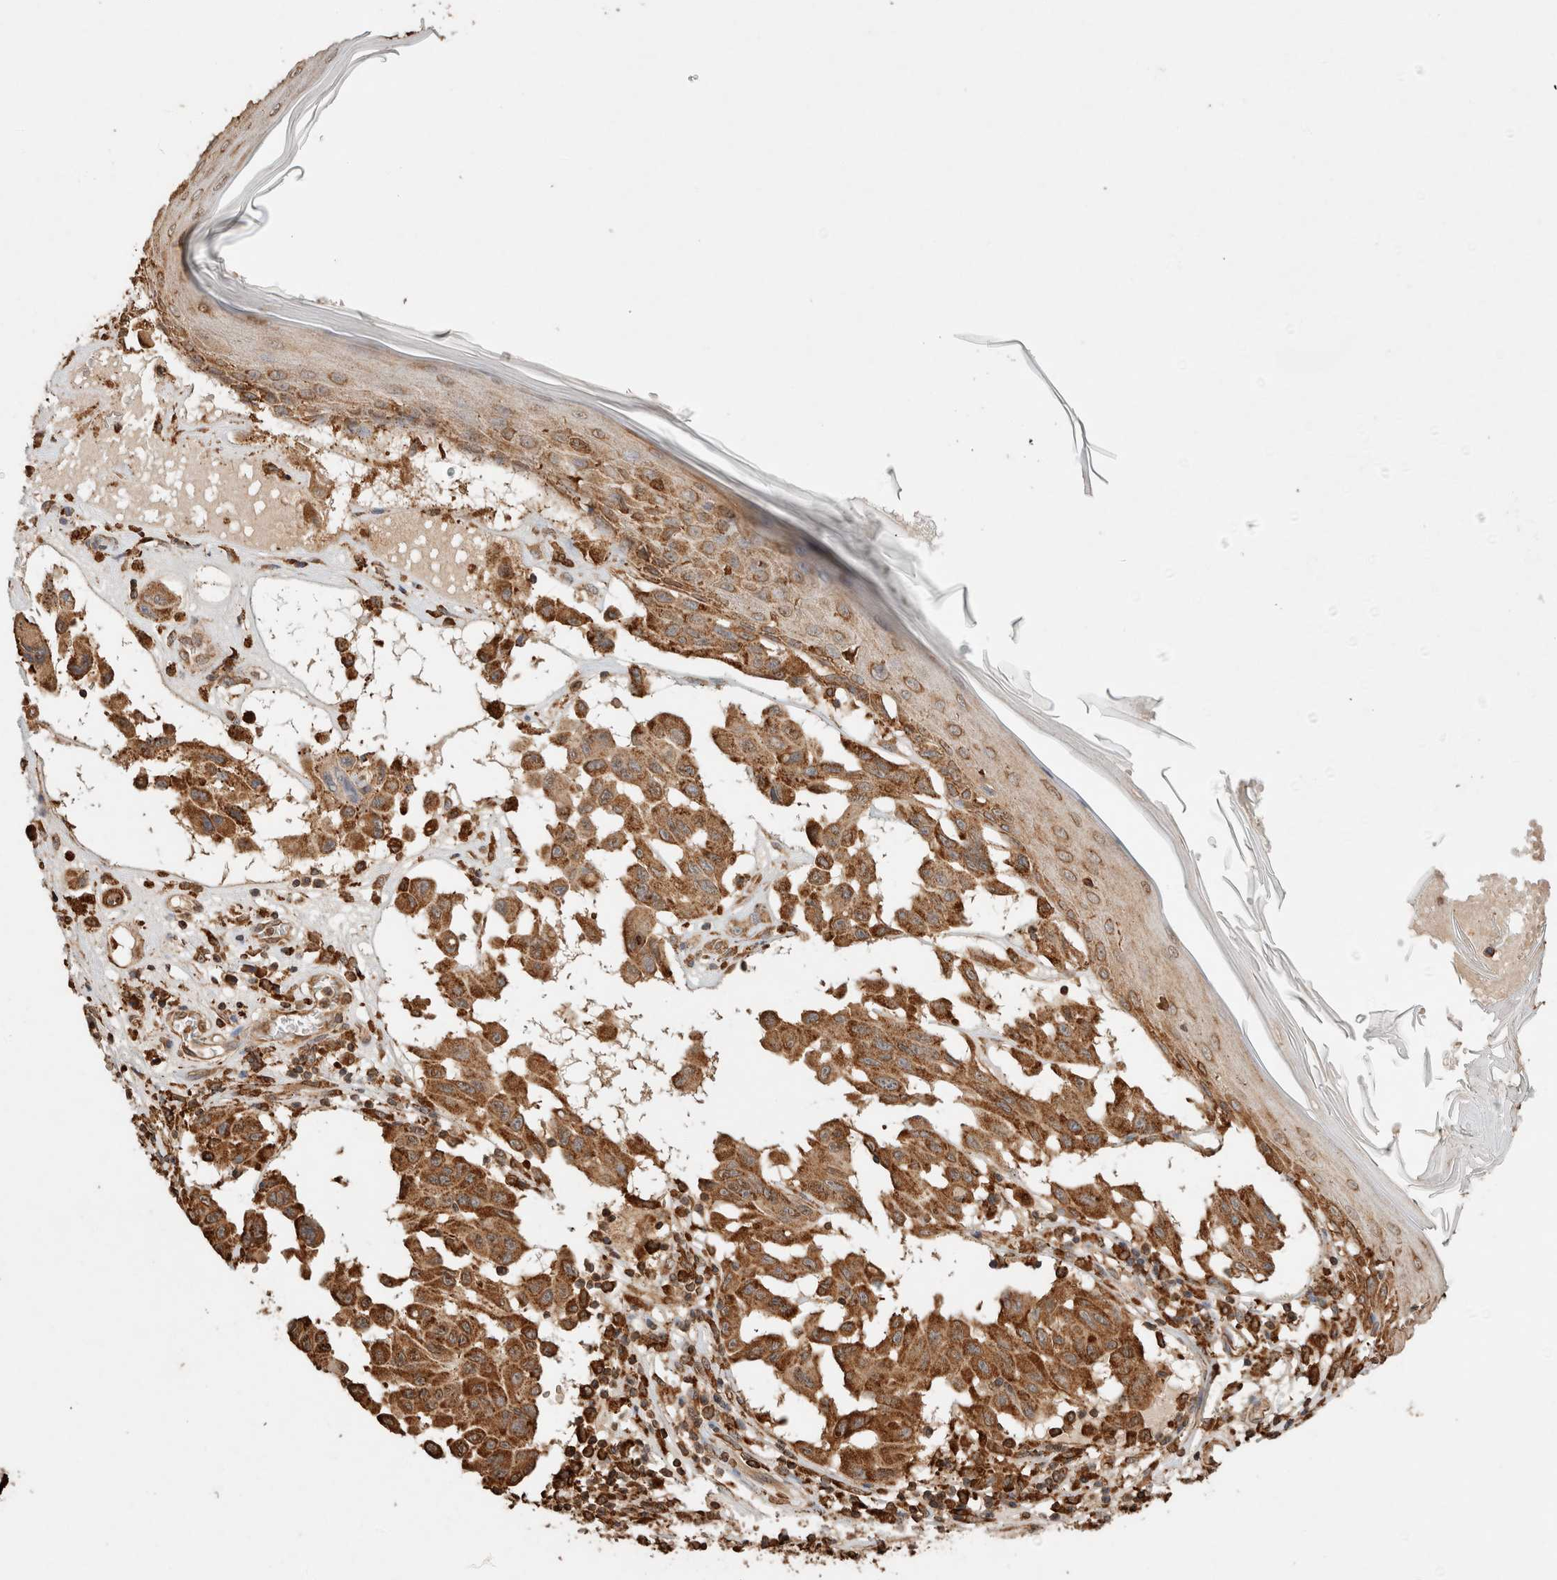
{"staining": {"intensity": "moderate", "quantity": ">75%", "location": "cytoplasmic/membranous"}, "tissue": "melanoma", "cell_type": "Tumor cells", "image_type": "cancer", "snomed": [{"axis": "morphology", "description": "Malignant melanoma, NOS"}, {"axis": "topography", "description": "Skin"}], "caption": "Malignant melanoma stained with immunohistochemistry (IHC) demonstrates moderate cytoplasmic/membranous positivity in approximately >75% of tumor cells. The staining is performed using DAB brown chromogen to label protein expression. The nuclei are counter-stained blue using hematoxylin.", "gene": "ERAP1", "patient": {"sex": "male", "age": 30}}